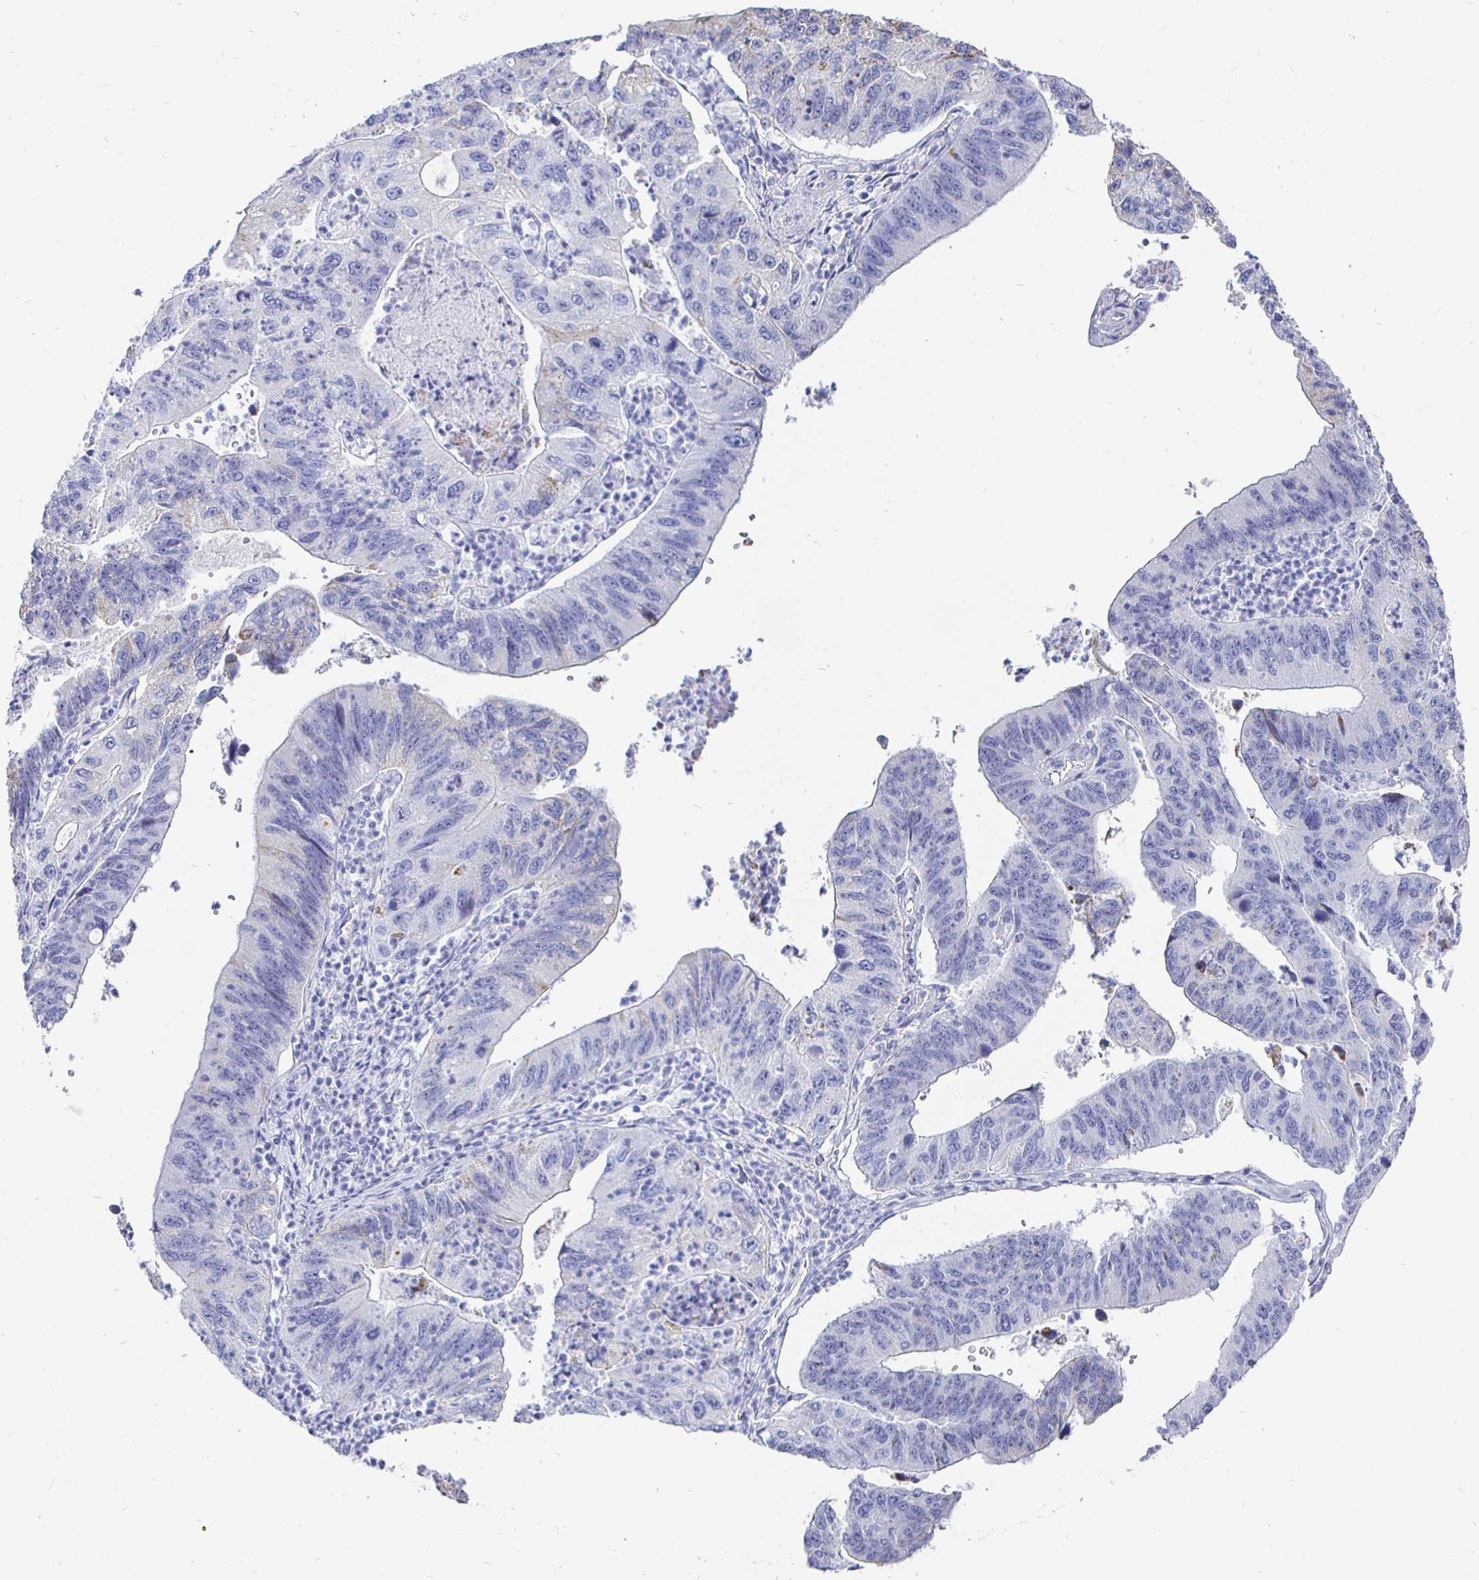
{"staining": {"intensity": "weak", "quantity": "<25%", "location": "cytoplasmic/membranous"}, "tissue": "stomach cancer", "cell_type": "Tumor cells", "image_type": "cancer", "snomed": [{"axis": "morphology", "description": "Adenocarcinoma, NOS"}, {"axis": "topography", "description": "Stomach"}], "caption": "Tumor cells are negative for brown protein staining in stomach adenocarcinoma.", "gene": "CR2", "patient": {"sex": "male", "age": 59}}